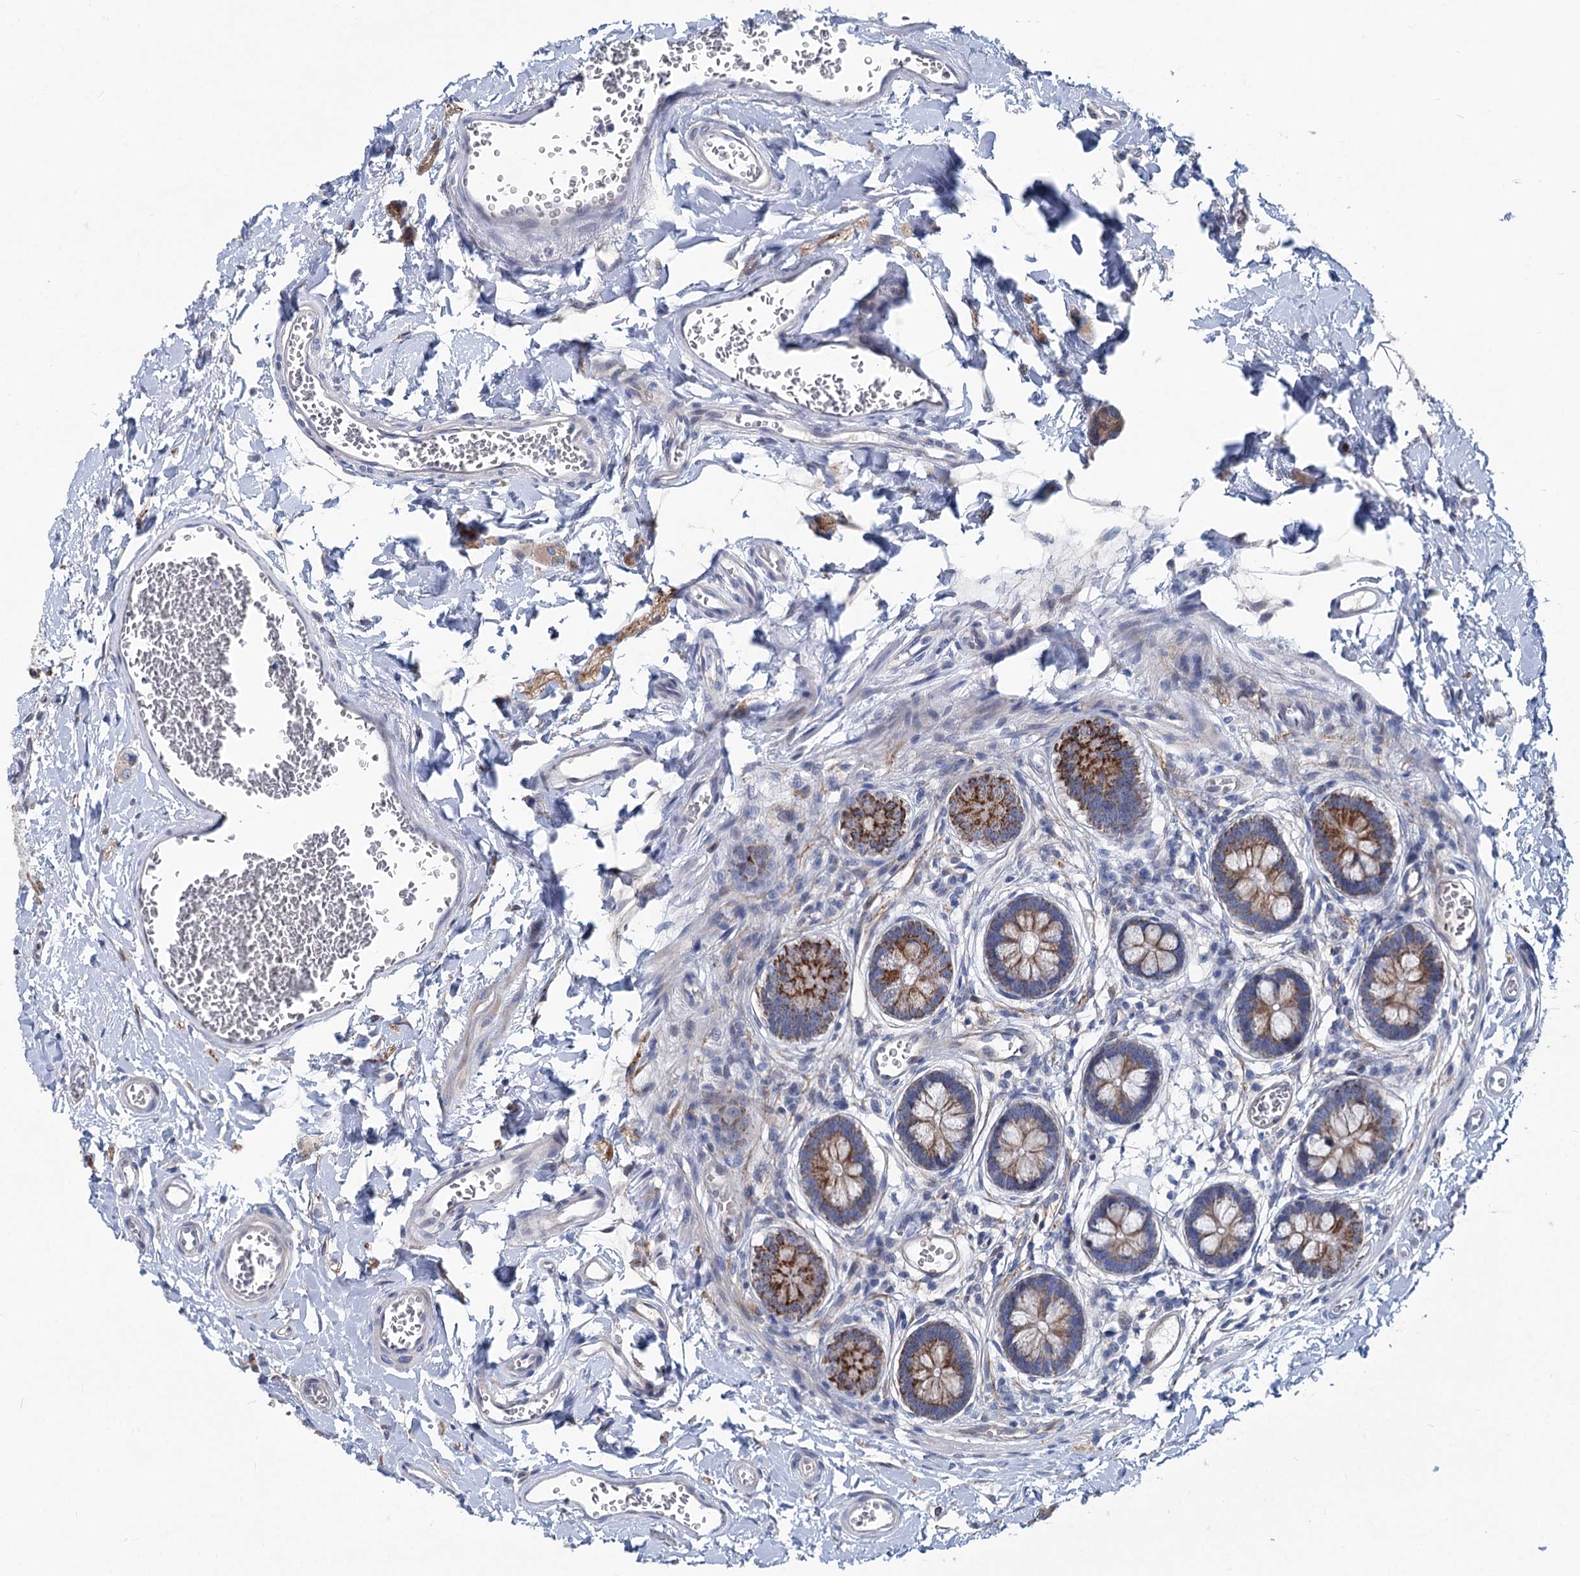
{"staining": {"intensity": "strong", "quantity": "<25%", "location": "cytoplasmic/membranous"}, "tissue": "small intestine", "cell_type": "Glandular cells", "image_type": "normal", "snomed": [{"axis": "morphology", "description": "Normal tissue, NOS"}, {"axis": "topography", "description": "Small intestine"}], "caption": "Small intestine stained with DAB (3,3'-diaminobenzidine) immunohistochemistry reveals medium levels of strong cytoplasmic/membranous staining in about <25% of glandular cells. The staining was performed using DAB (3,3'-diaminobenzidine), with brown indicating positive protein expression. Nuclei are stained blue with hematoxylin.", "gene": "CHDH", "patient": {"sex": "male", "age": 52}}